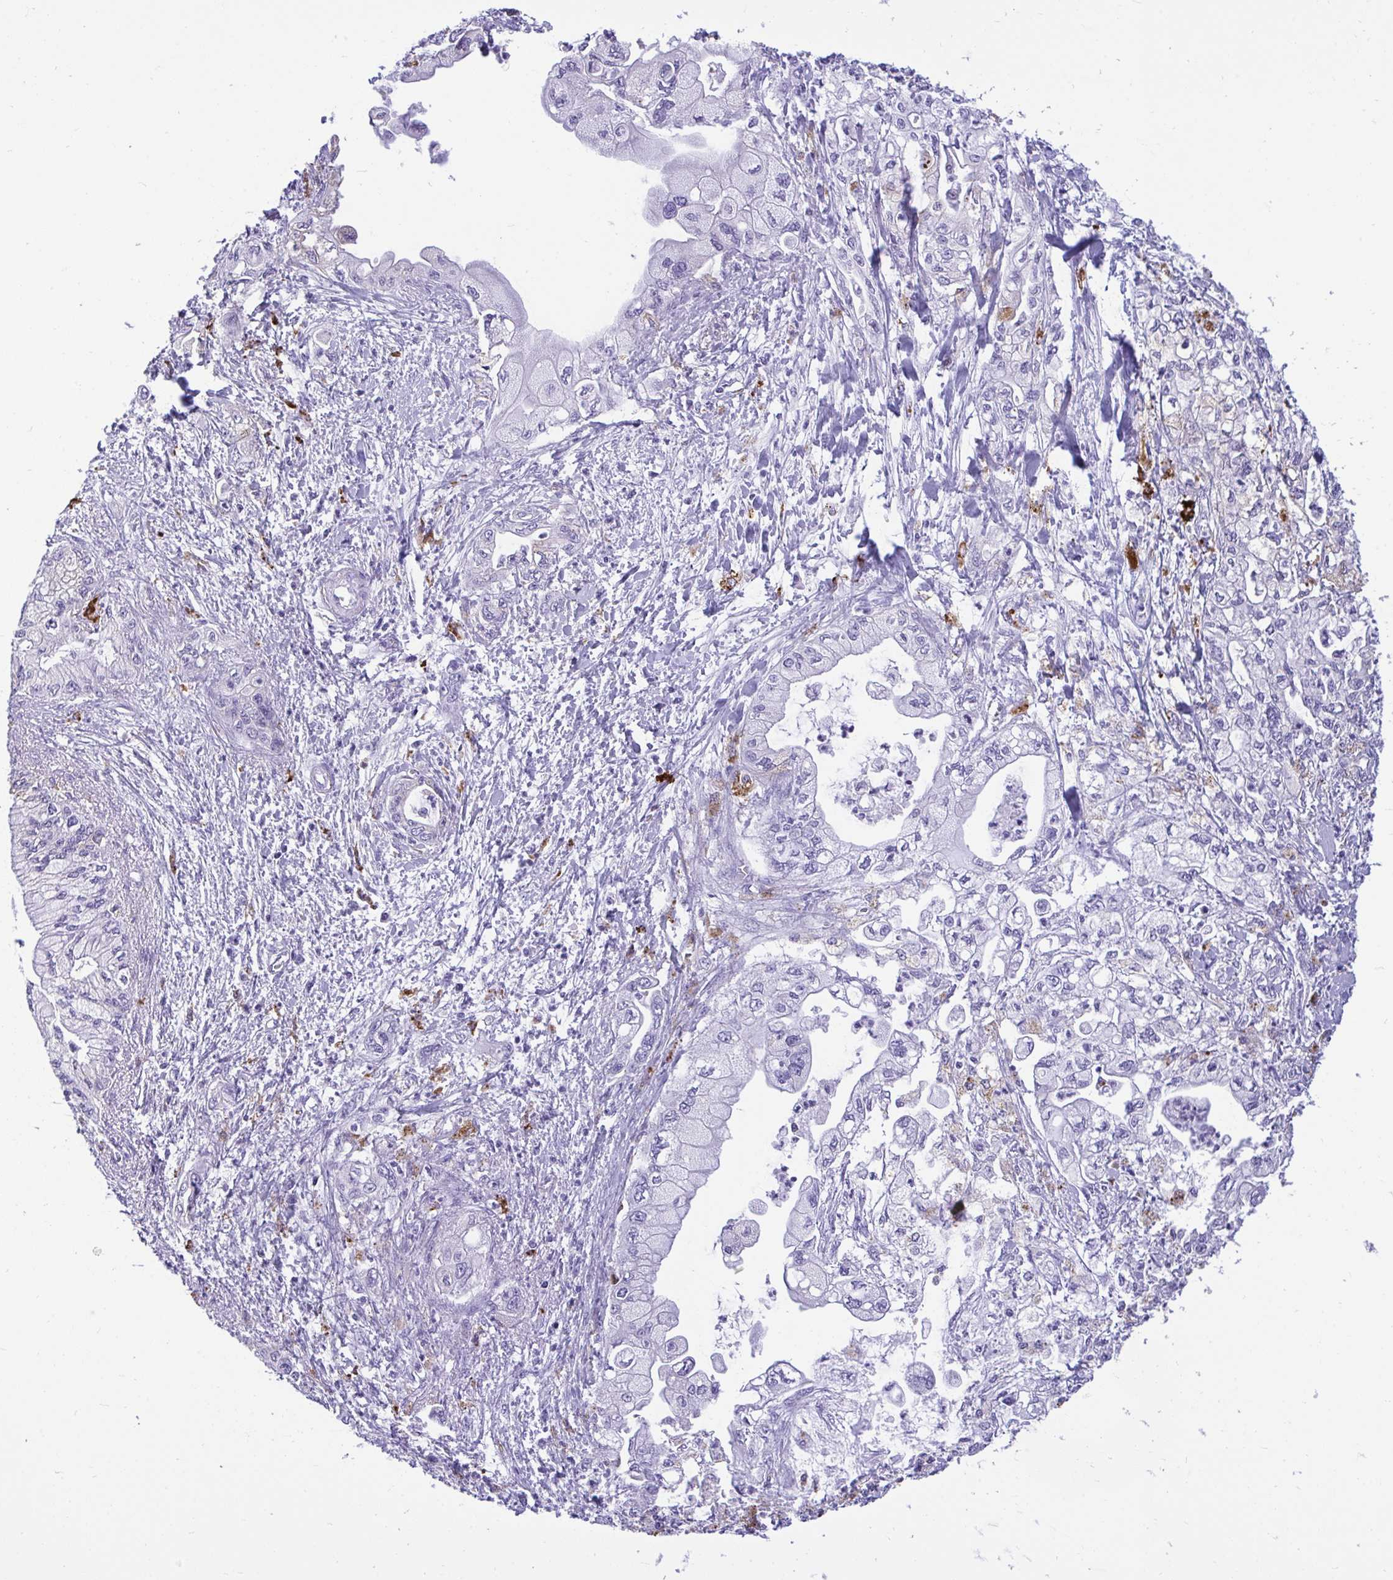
{"staining": {"intensity": "moderate", "quantity": "<25%", "location": "cytoplasmic/membranous"}, "tissue": "pancreatic cancer", "cell_type": "Tumor cells", "image_type": "cancer", "snomed": [{"axis": "morphology", "description": "Adenocarcinoma, NOS"}, {"axis": "topography", "description": "Pancreas"}], "caption": "This micrograph displays pancreatic cancer (adenocarcinoma) stained with immunohistochemistry to label a protein in brown. The cytoplasmic/membranous of tumor cells show moderate positivity for the protein. Nuclei are counter-stained blue.", "gene": "CPVL", "patient": {"sex": "male", "age": 61}}